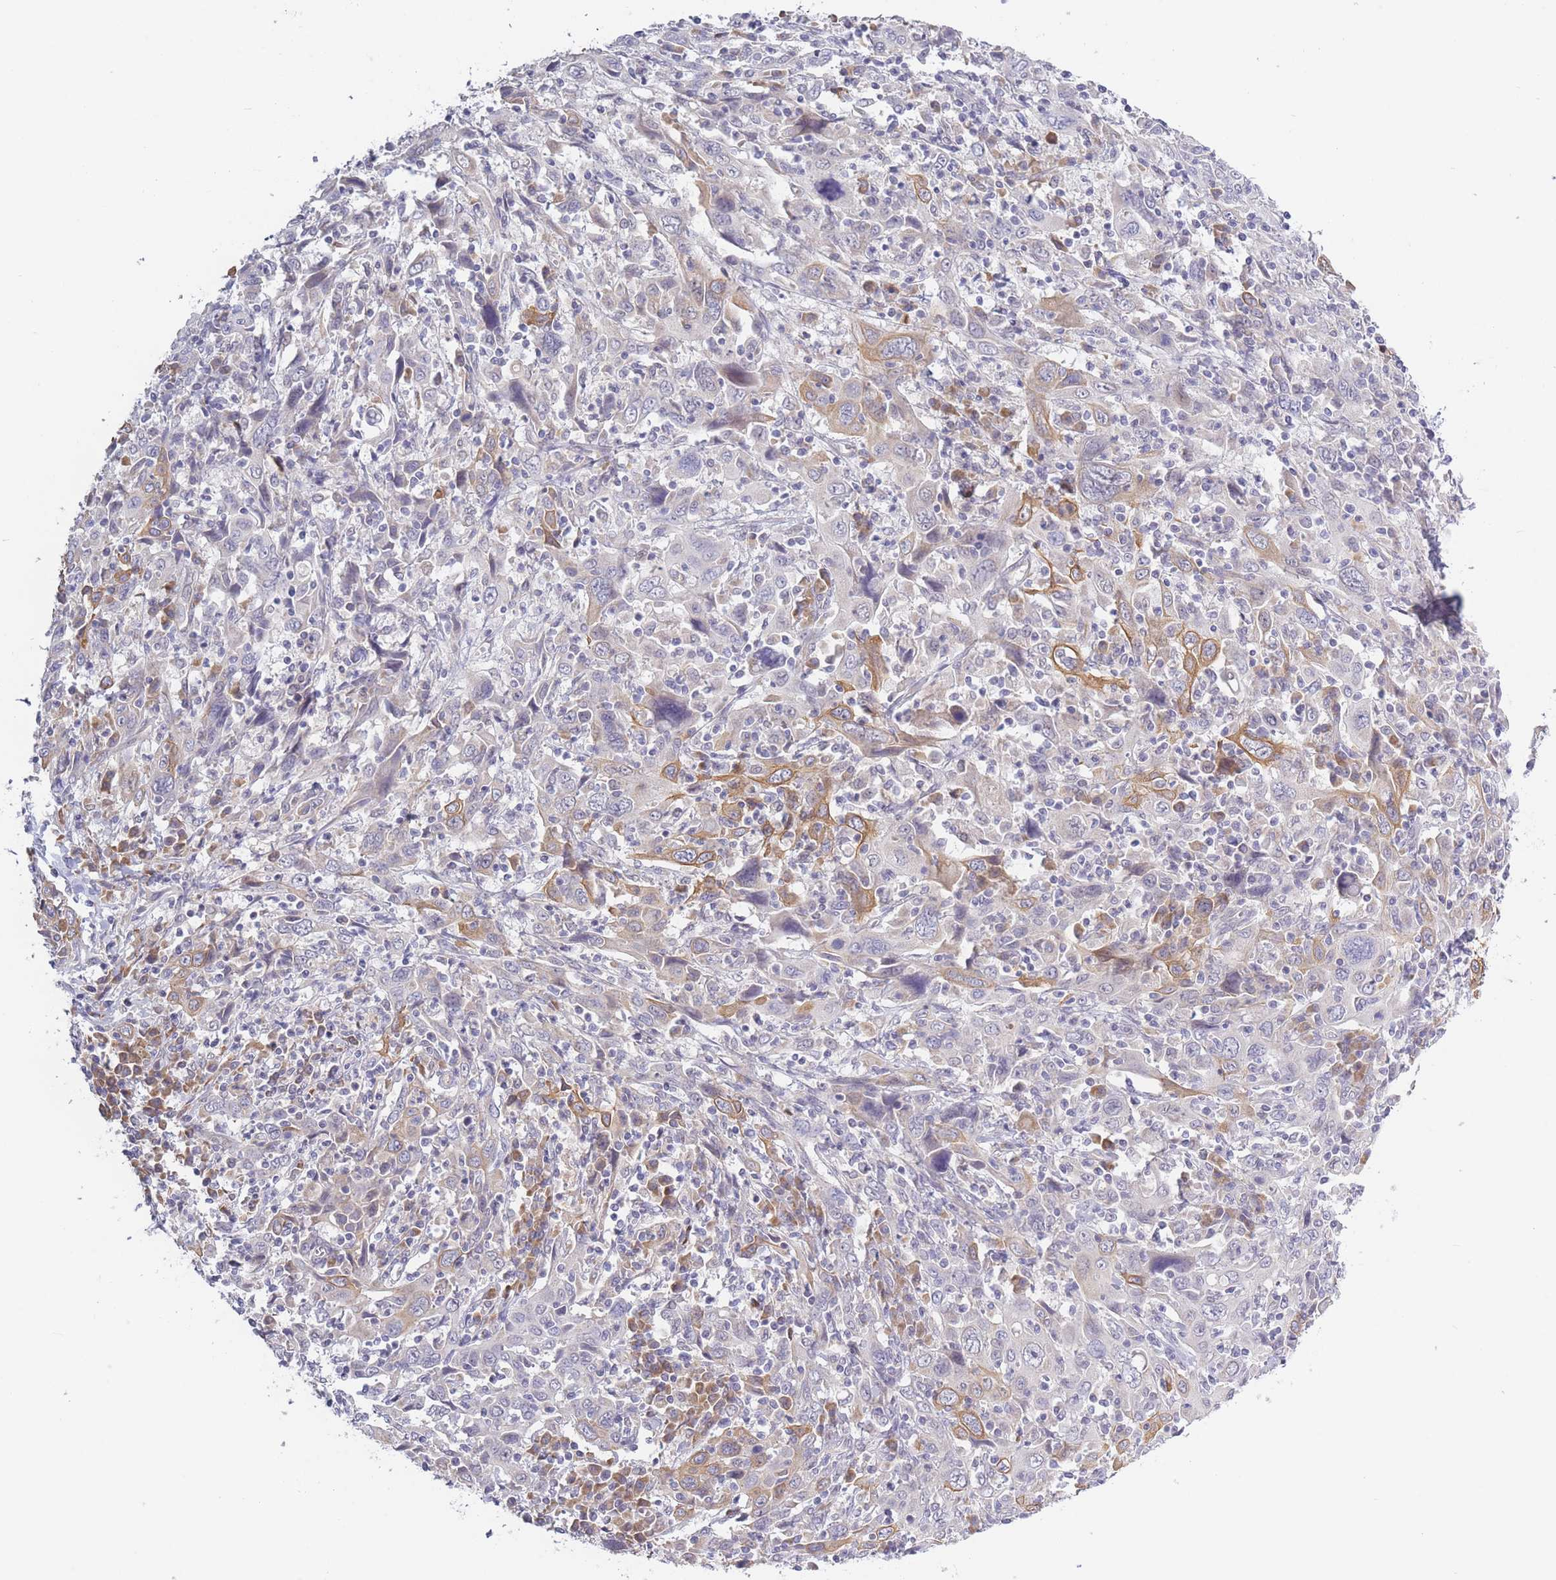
{"staining": {"intensity": "moderate", "quantity": "<25%", "location": "cytoplasmic/membranous"}, "tissue": "cervical cancer", "cell_type": "Tumor cells", "image_type": "cancer", "snomed": [{"axis": "morphology", "description": "Squamous cell carcinoma, NOS"}, {"axis": "topography", "description": "Cervix"}], "caption": "A high-resolution histopathology image shows IHC staining of squamous cell carcinoma (cervical), which demonstrates moderate cytoplasmic/membranous positivity in approximately <25% of tumor cells.", "gene": "FAM227B", "patient": {"sex": "female", "age": 46}}